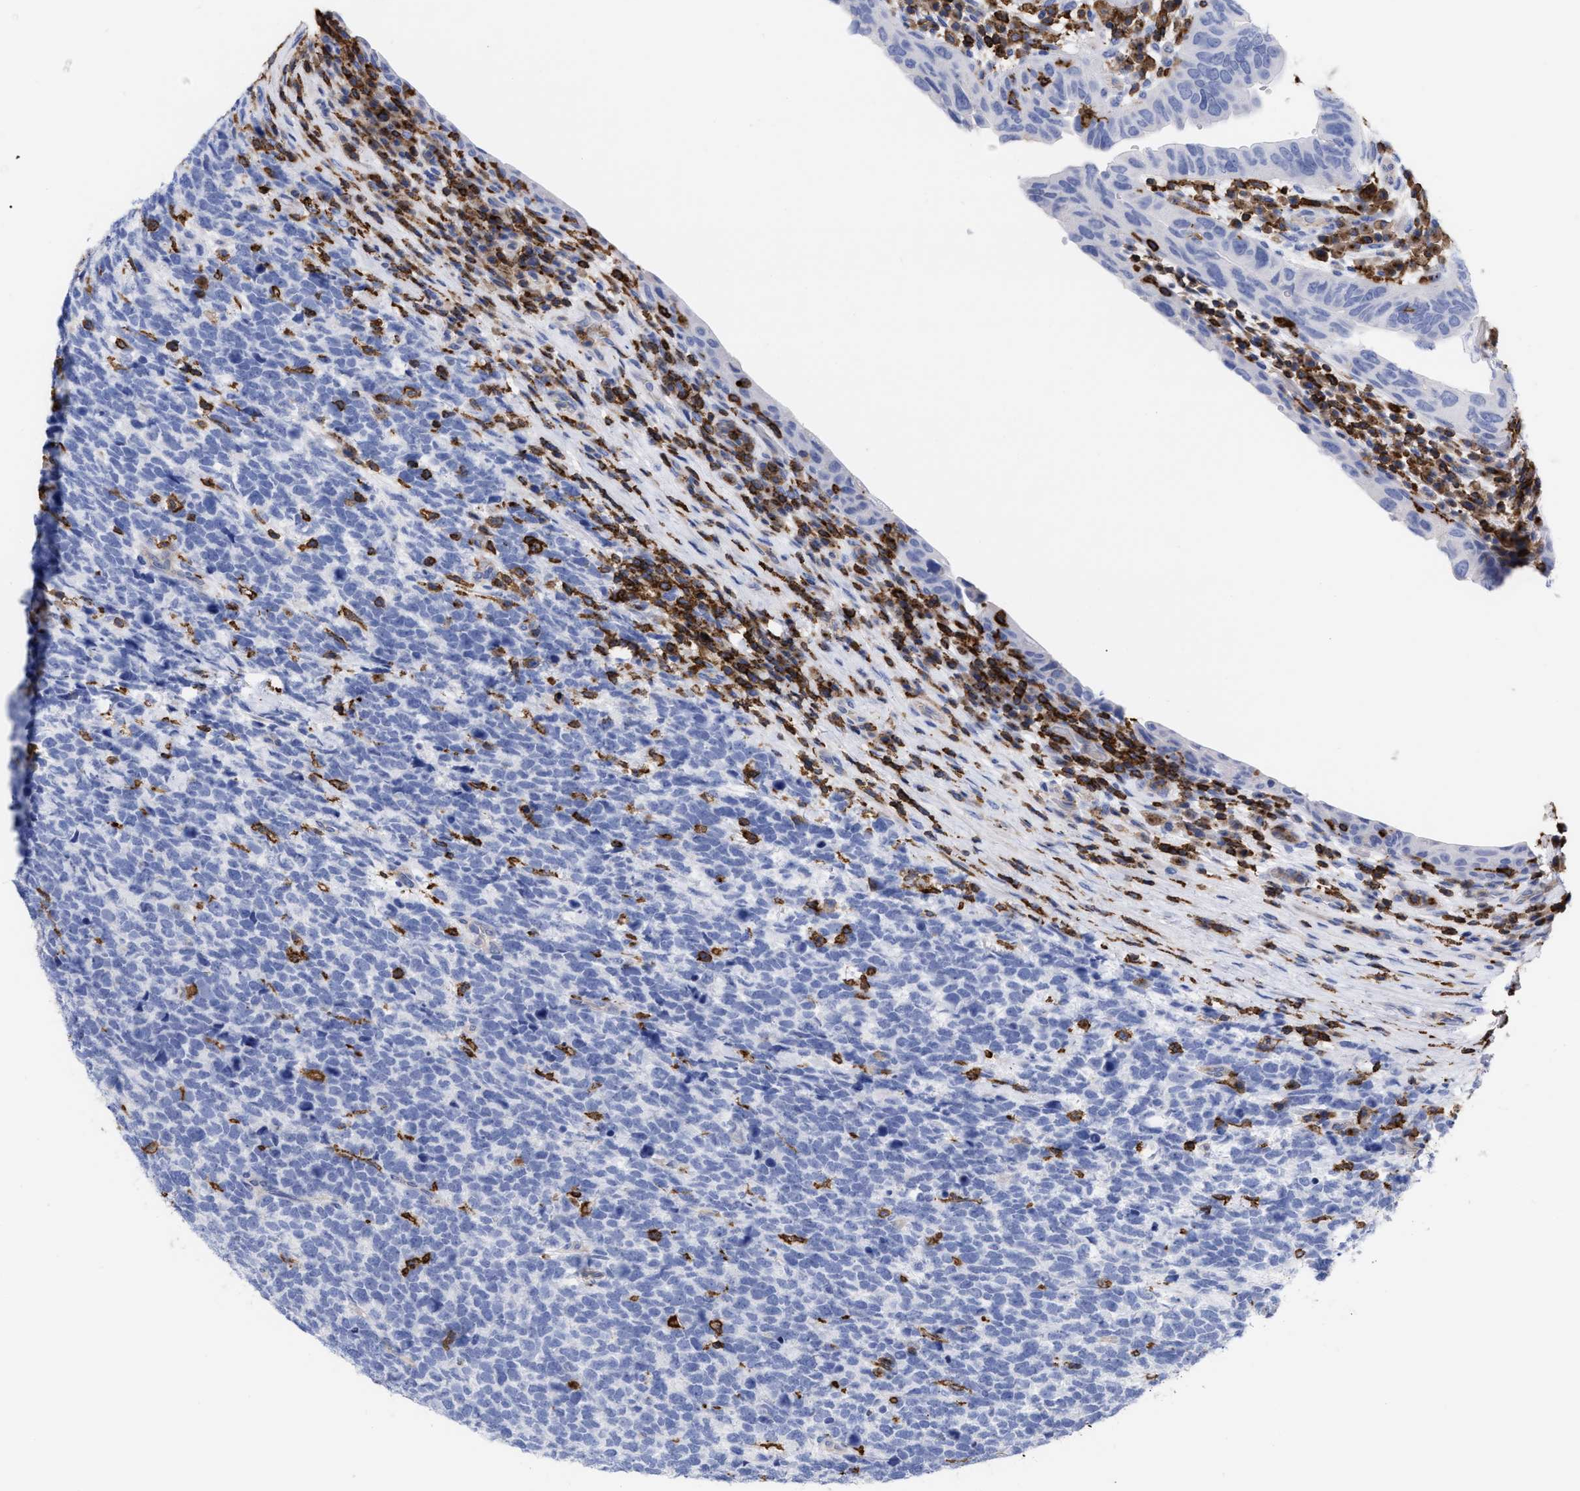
{"staining": {"intensity": "negative", "quantity": "none", "location": "none"}, "tissue": "urothelial cancer", "cell_type": "Tumor cells", "image_type": "cancer", "snomed": [{"axis": "morphology", "description": "Urothelial carcinoma, High grade"}, {"axis": "topography", "description": "Urinary bladder"}], "caption": "Immunohistochemical staining of human urothelial cancer exhibits no significant expression in tumor cells.", "gene": "HCLS1", "patient": {"sex": "female", "age": 82}}